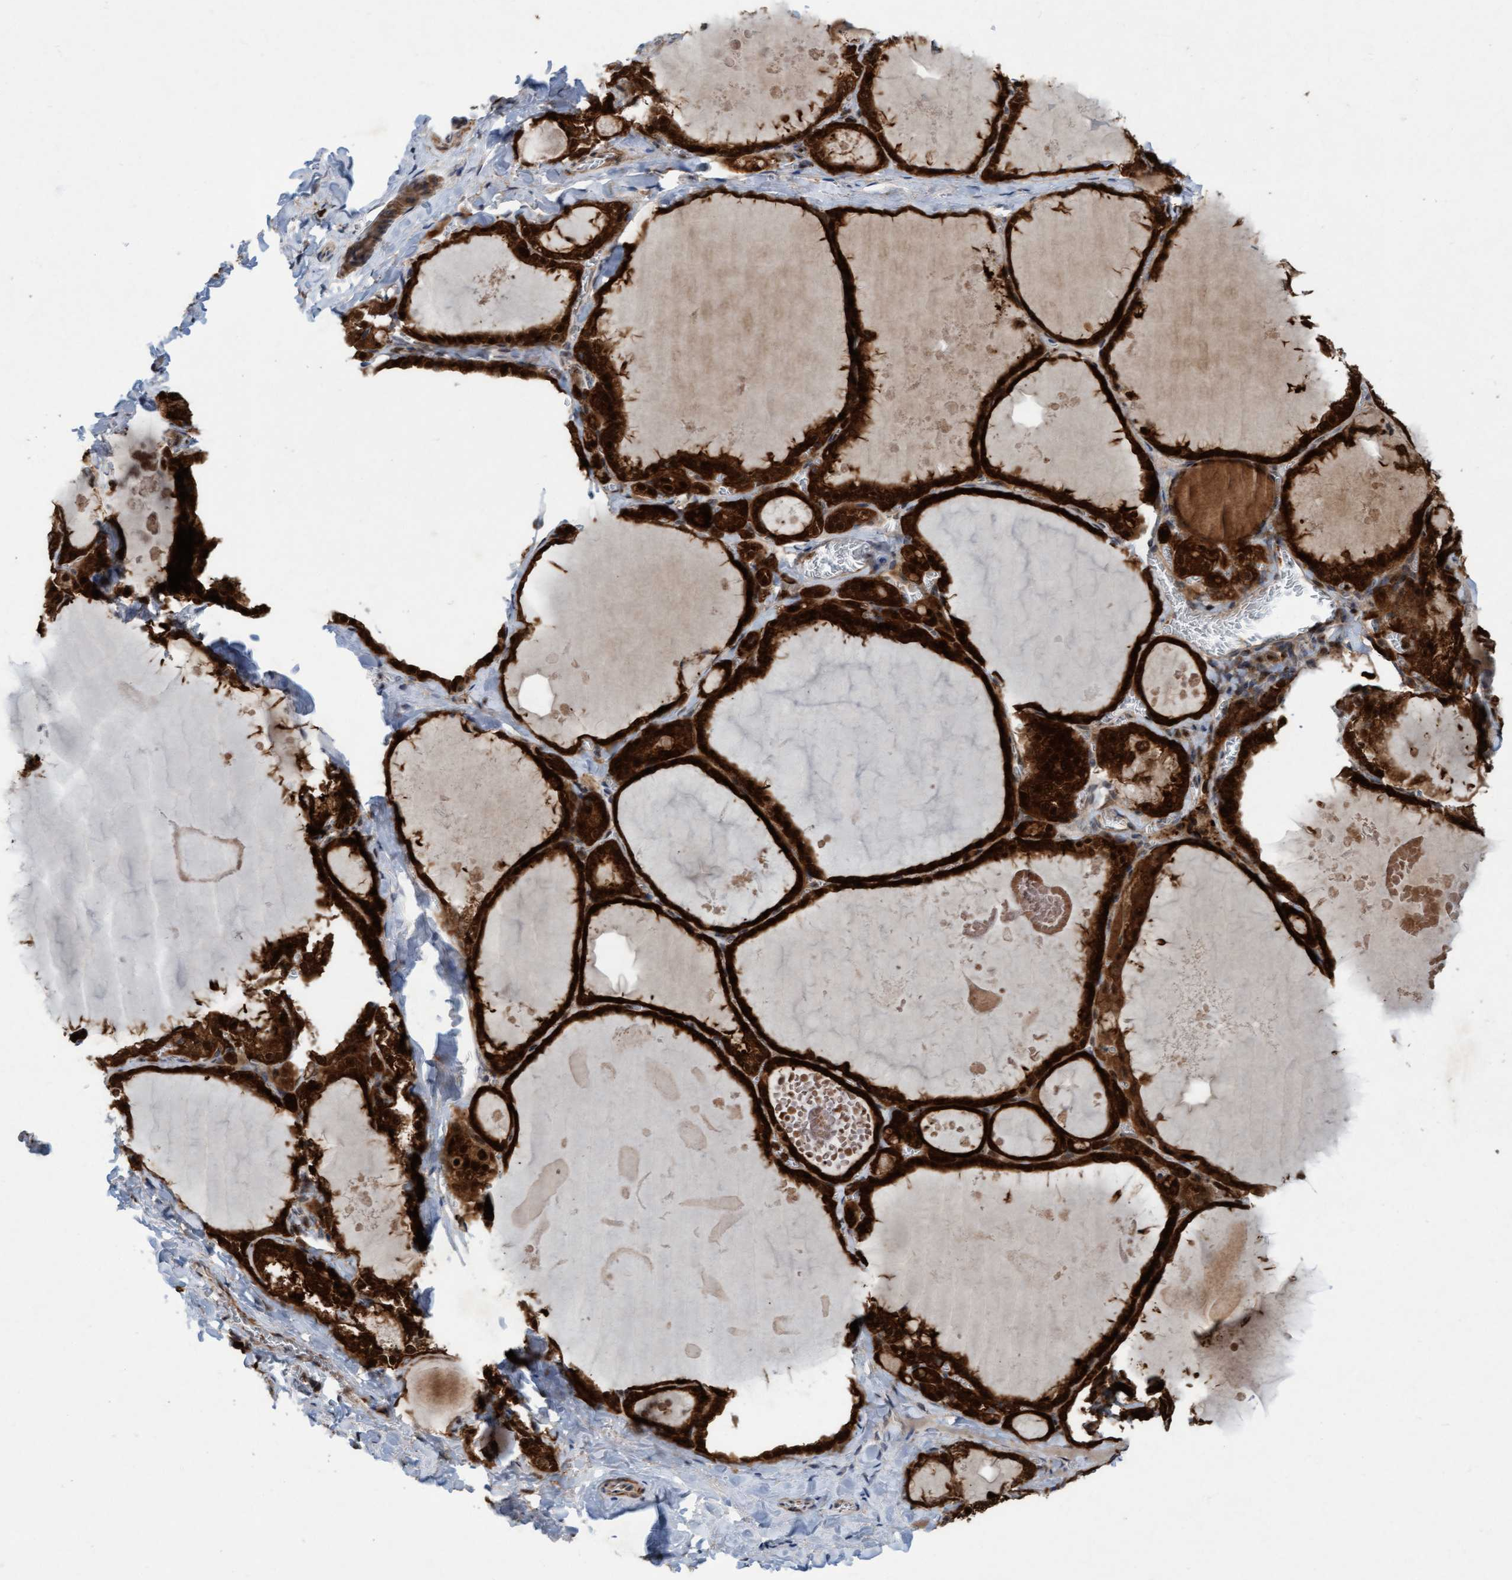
{"staining": {"intensity": "strong", "quantity": ">75%", "location": "cytoplasmic/membranous,nuclear"}, "tissue": "thyroid gland", "cell_type": "Glandular cells", "image_type": "normal", "snomed": [{"axis": "morphology", "description": "Normal tissue, NOS"}, {"axis": "topography", "description": "Thyroid gland"}], "caption": "Strong cytoplasmic/membranous,nuclear expression for a protein is seen in approximately >75% of glandular cells of unremarkable thyroid gland using immunohistochemistry.", "gene": "RAP1GAP2", "patient": {"sex": "male", "age": 56}}